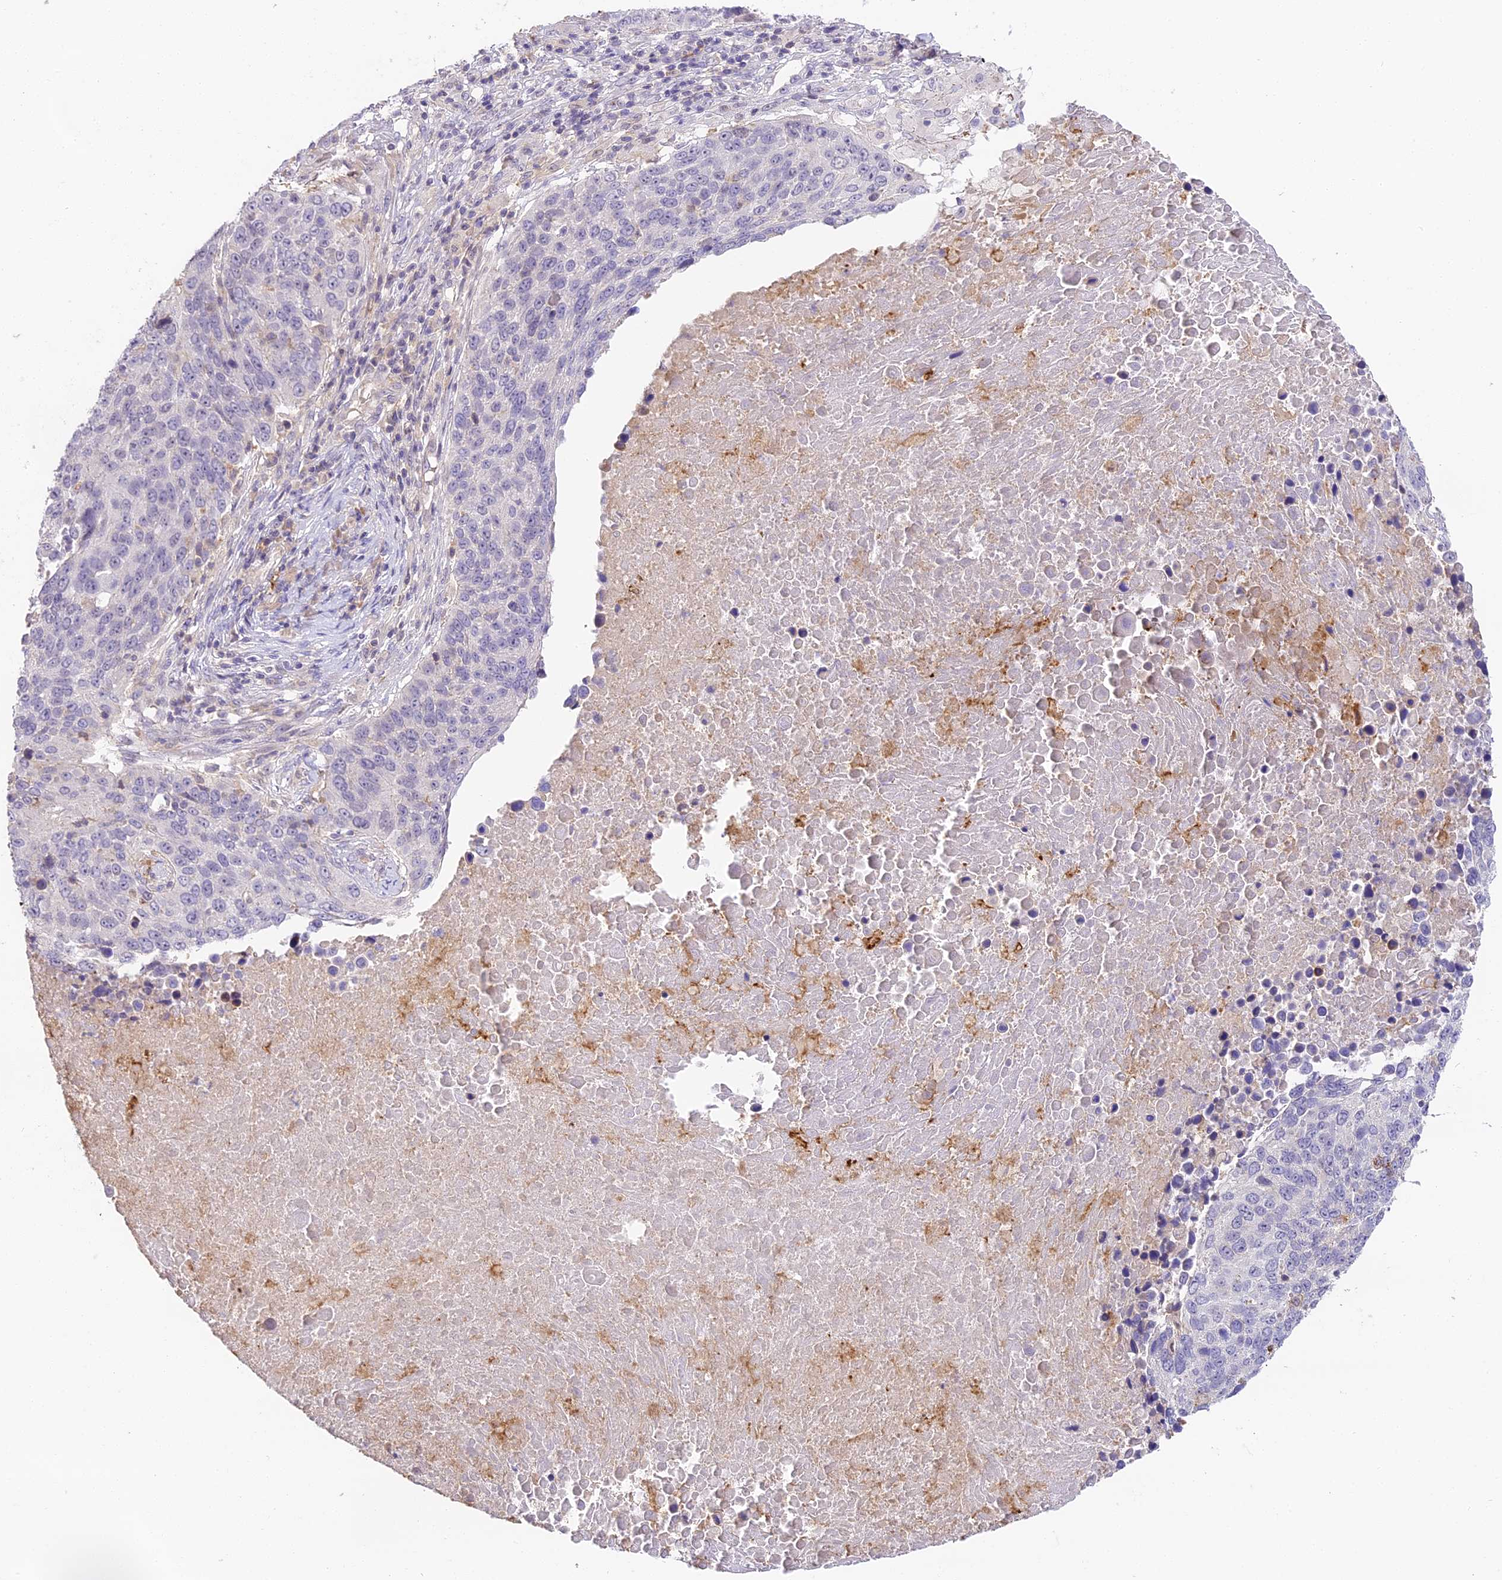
{"staining": {"intensity": "negative", "quantity": "none", "location": "none"}, "tissue": "lung cancer", "cell_type": "Tumor cells", "image_type": "cancer", "snomed": [{"axis": "morphology", "description": "Normal tissue, NOS"}, {"axis": "morphology", "description": "Squamous cell carcinoma, NOS"}, {"axis": "topography", "description": "Lymph node"}, {"axis": "topography", "description": "Lung"}], "caption": "A high-resolution micrograph shows immunohistochemistry (IHC) staining of lung cancer (squamous cell carcinoma), which exhibits no significant expression in tumor cells.", "gene": "NOD2", "patient": {"sex": "male", "age": 66}}